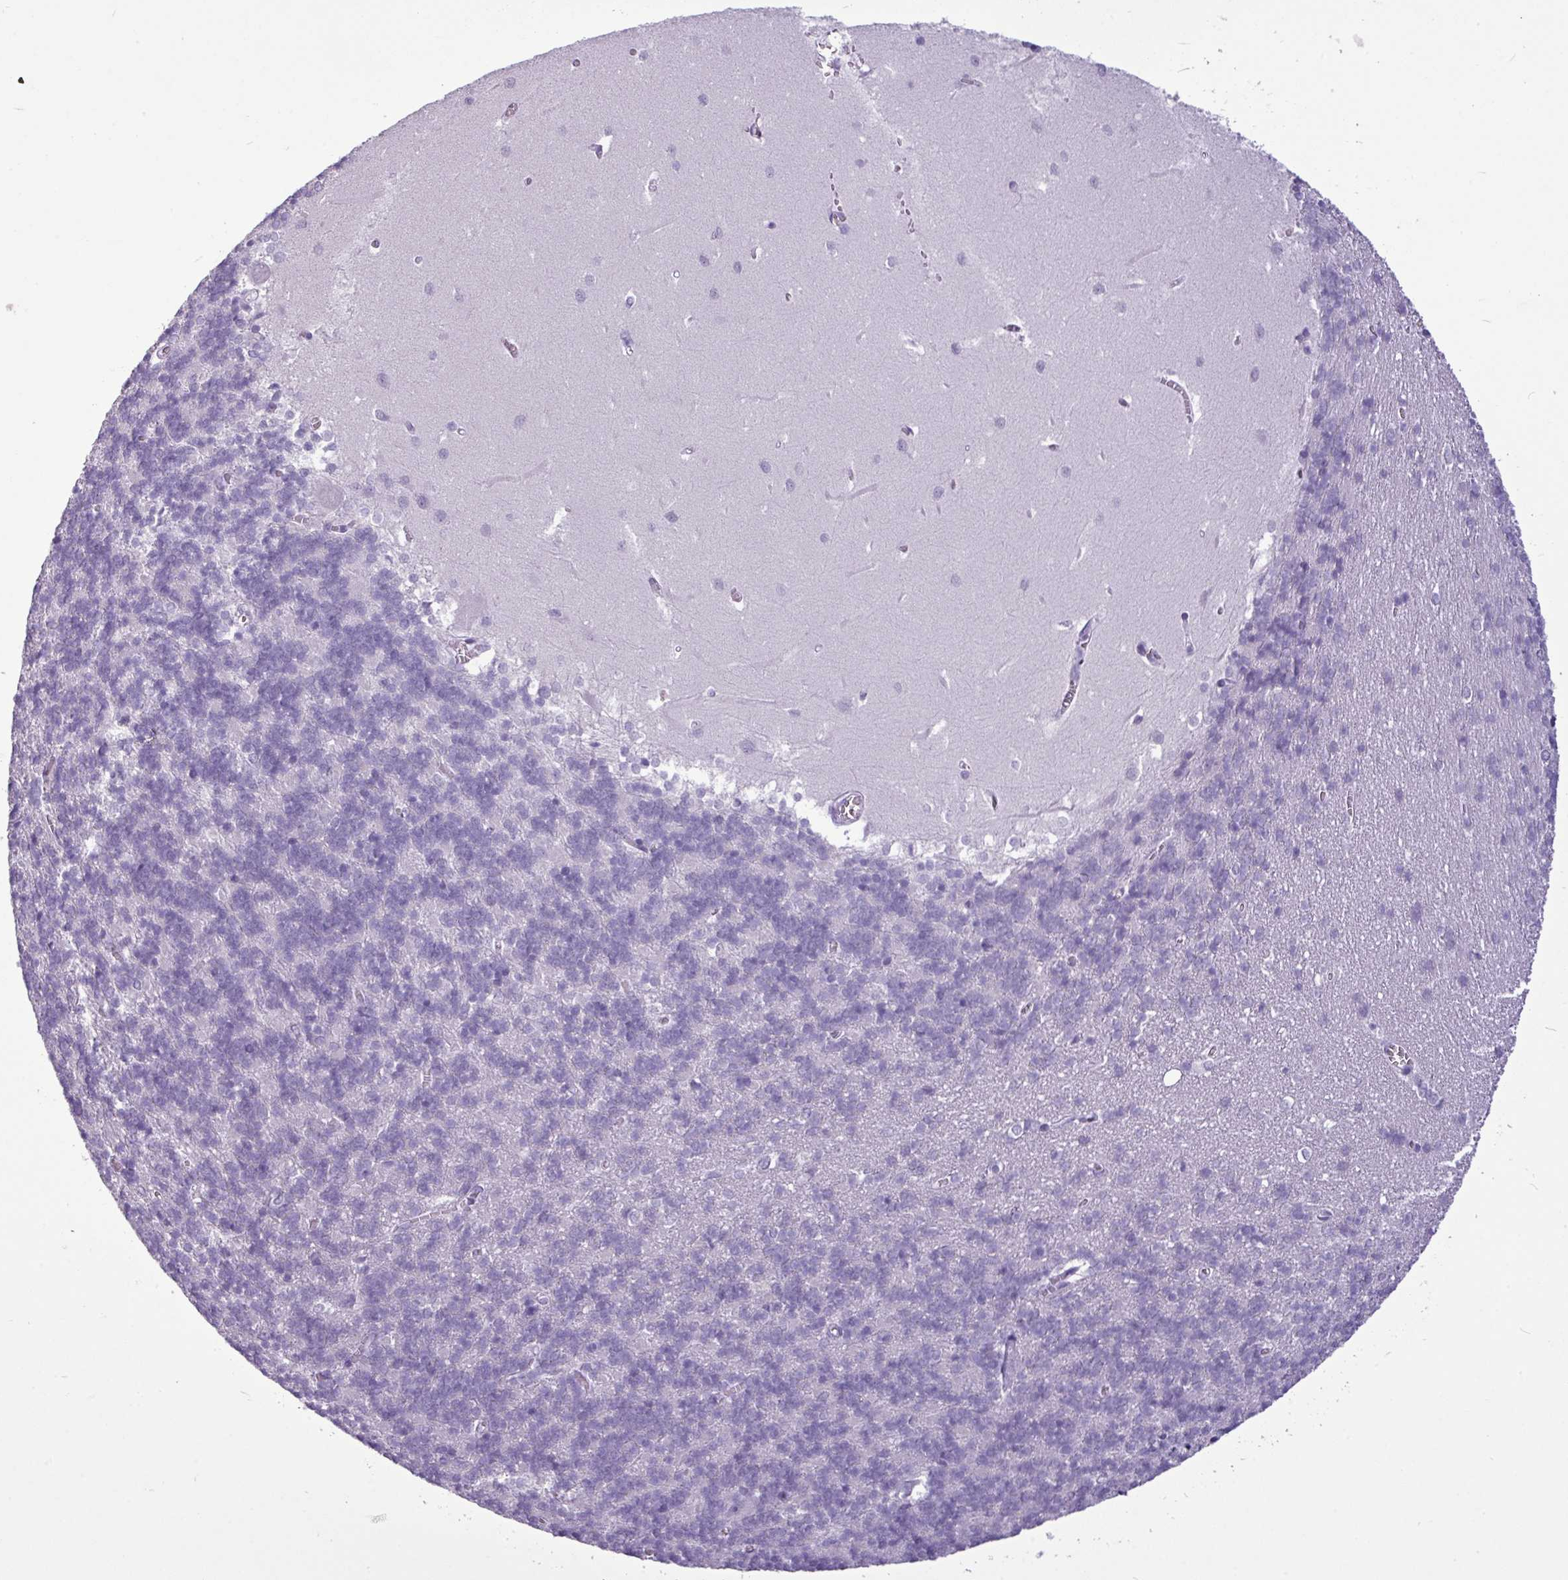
{"staining": {"intensity": "negative", "quantity": "none", "location": "none"}, "tissue": "cerebellum", "cell_type": "Cells in granular layer", "image_type": "normal", "snomed": [{"axis": "morphology", "description": "Normal tissue, NOS"}, {"axis": "topography", "description": "Cerebellum"}], "caption": "Immunohistochemistry (IHC) photomicrograph of unremarkable cerebellum: human cerebellum stained with DAB shows no significant protein staining in cells in granular layer.", "gene": "AMY2A", "patient": {"sex": "male", "age": 37}}